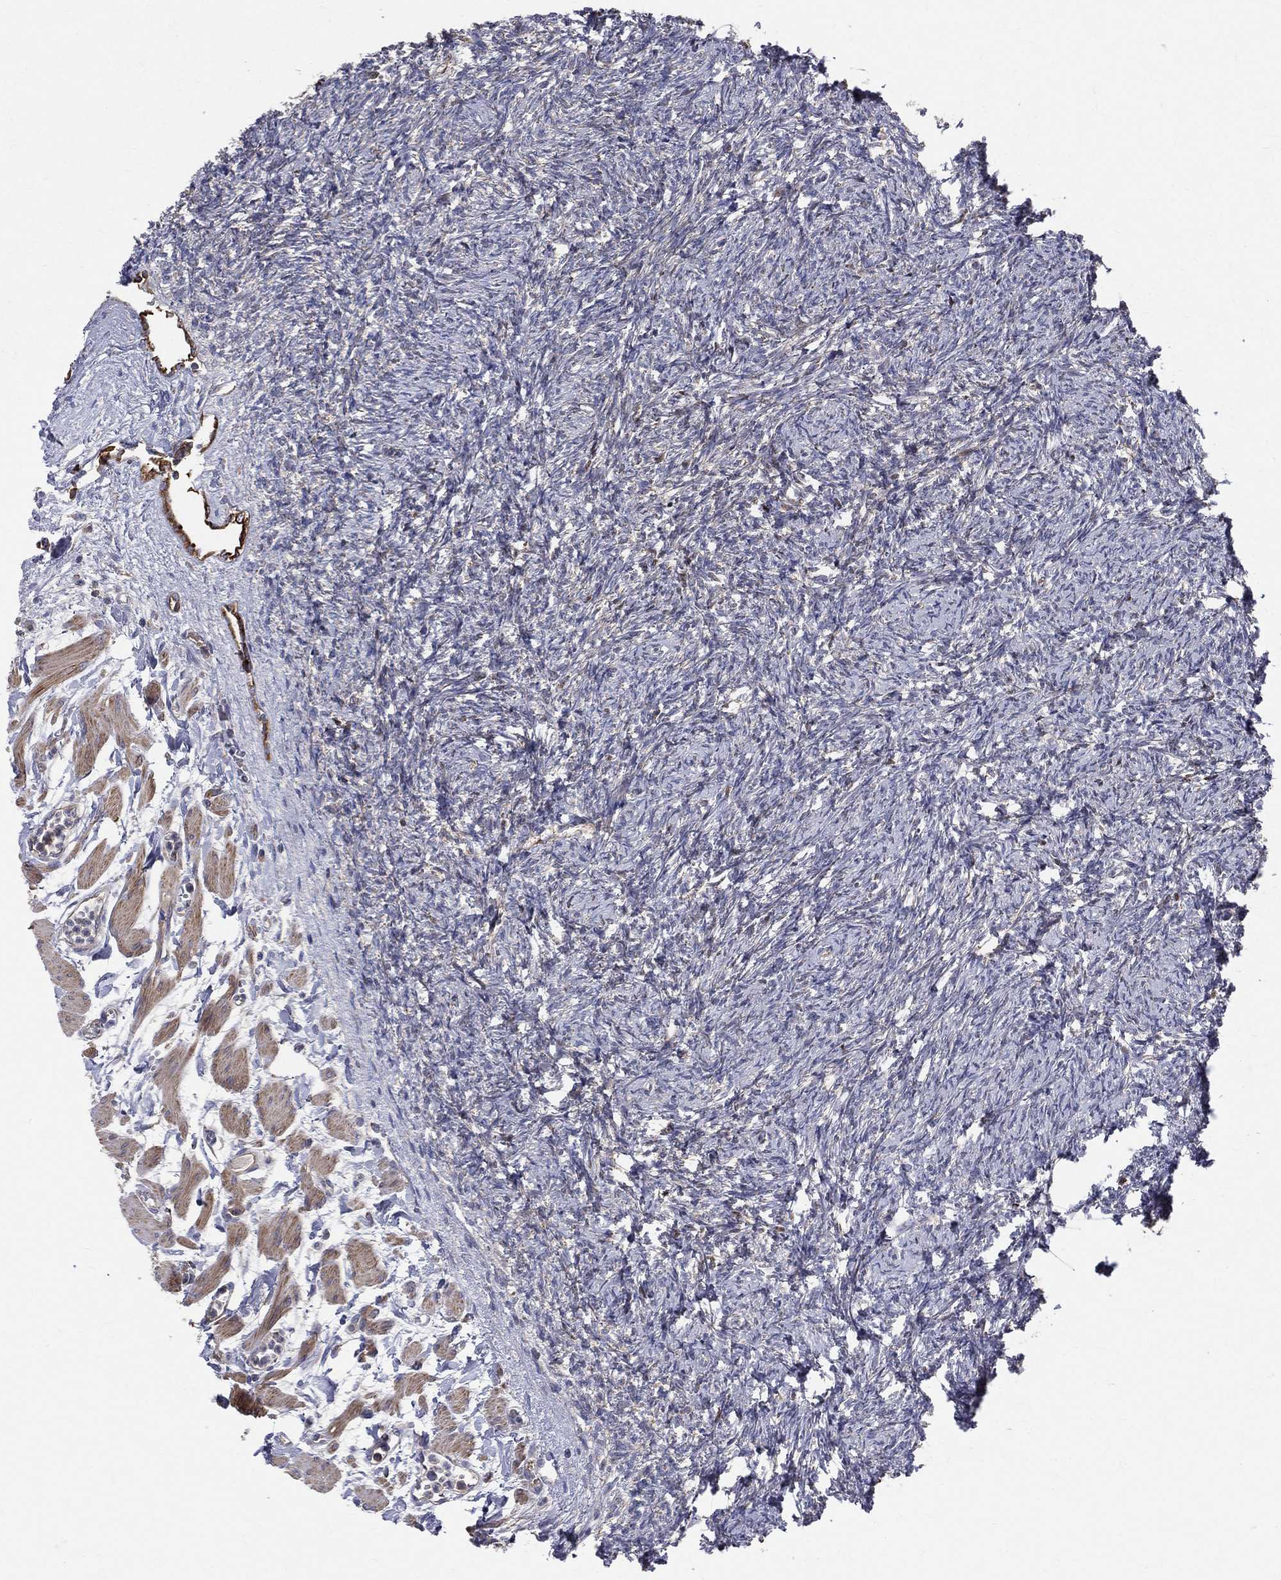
{"staining": {"intensity": "strong", "quantity": "25%-75%", "location": "cytoplasmic/membranous"}, "tissue": "ovary", "cell_type": "Follicle cells", "image_type": "normal", "snomed": [{"axis": "morphology", "description": "Normal tissue, NOS"}, {"axis": "topography", "description": "Fallopian tube"}, {"axis": "topography", "description": "Ovary"}], "caption": "A high amount of strong cytoplasmic/membranous expression is appreciated in approximately 25%-75% of follicle cells in unremarkable ovary.", "gene": "MIX23", "patient": {"sex": "female", "age": 33}}